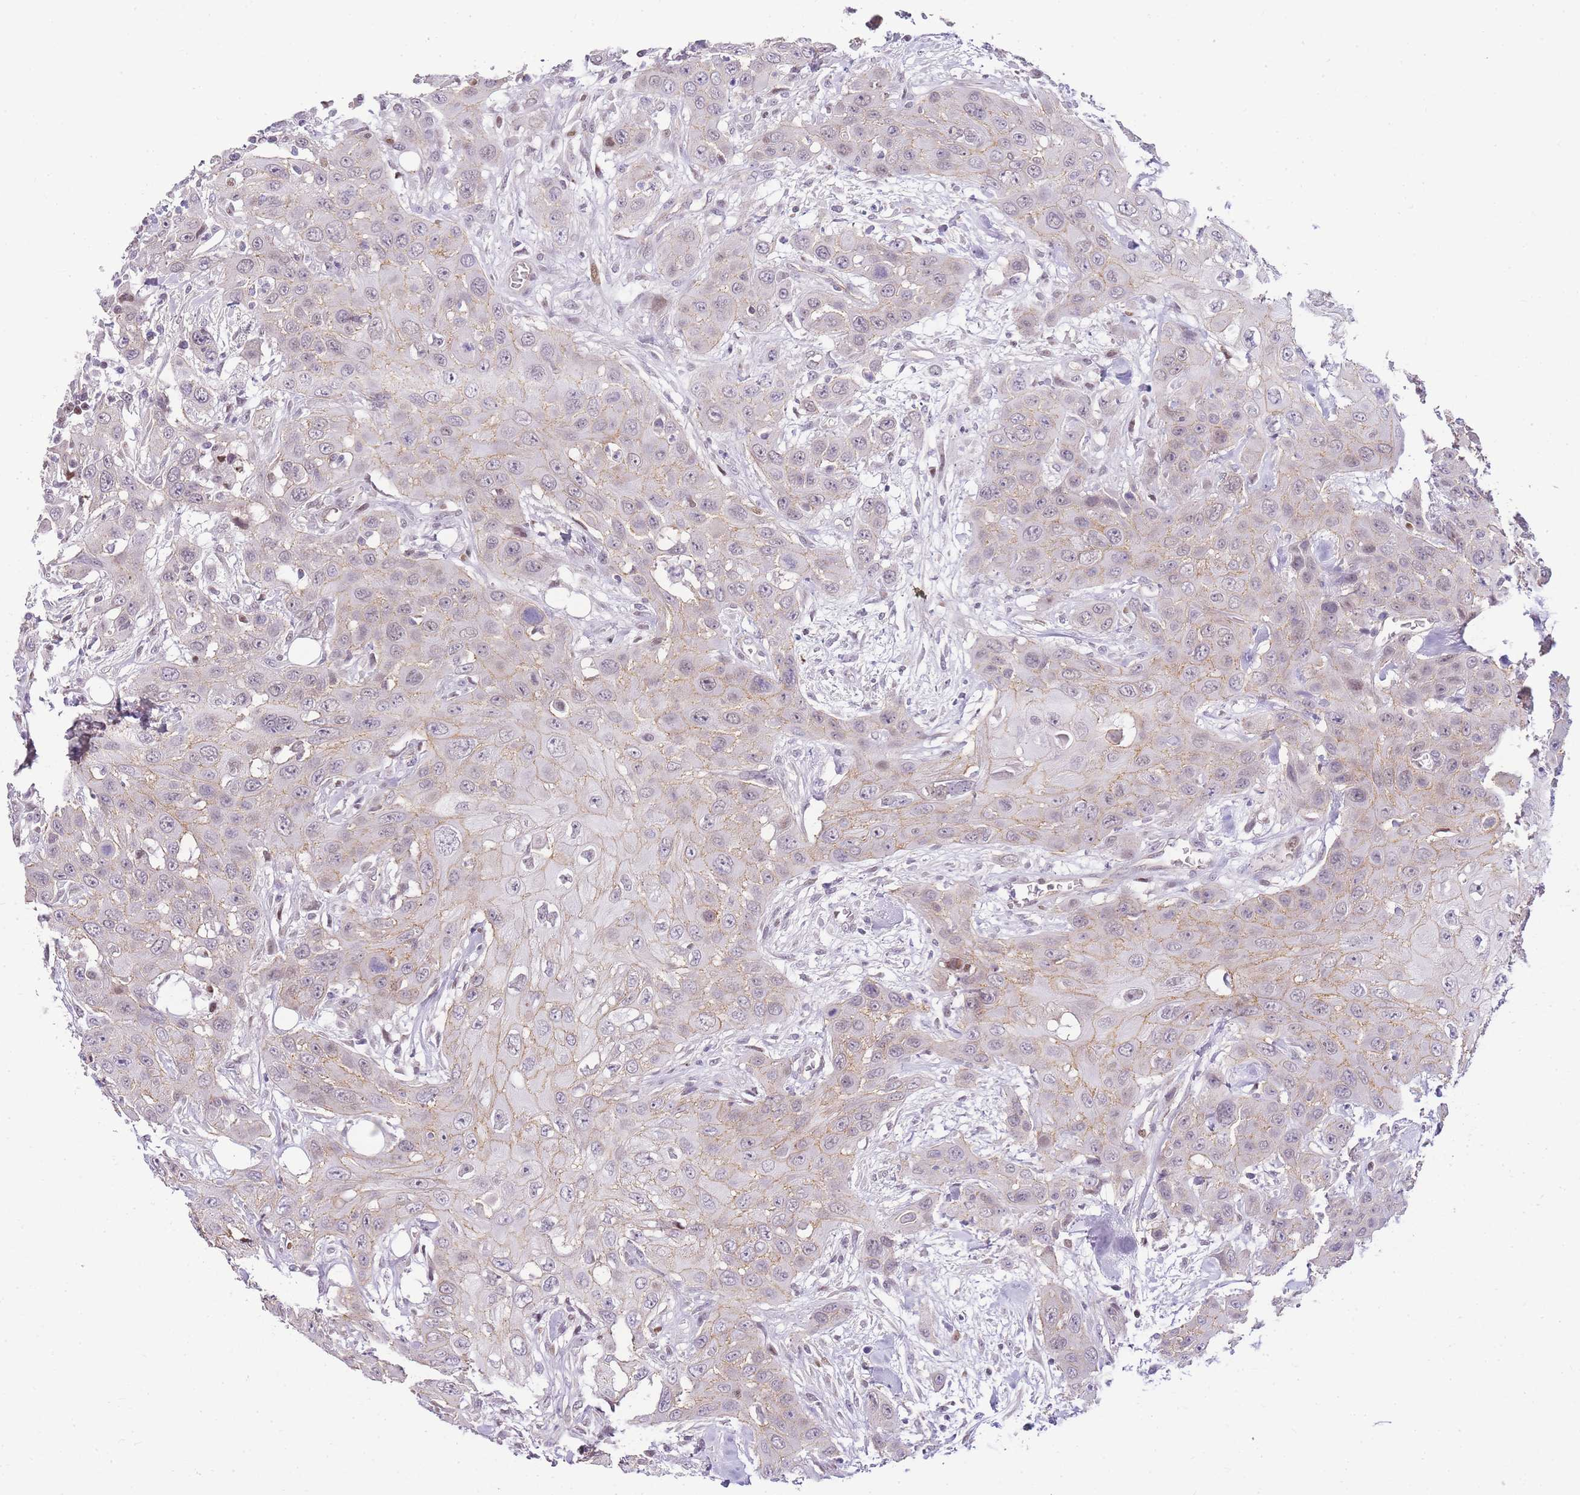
{"staining": {"intensity": "weak", "quantity": "<25%", "location": "cytoplasmic/membranous"}, "tissue": "head and neck cancer", "cell_type": "Tumor cells", "image_type": "cancer", "snomed": [{"axis": "morphology", "description": "Squamous cell carcinoma, NOS"}, {"axis": "topography", "description": "Head-Neck"}], "caption": "Immunohistochemistry (IHC) of head and neck cancer (squamous cell carcinoma) exhibits no positivity in tumor cells.", "gene": "CLBA1", "patient": {"sex": "male", "age": 81}}